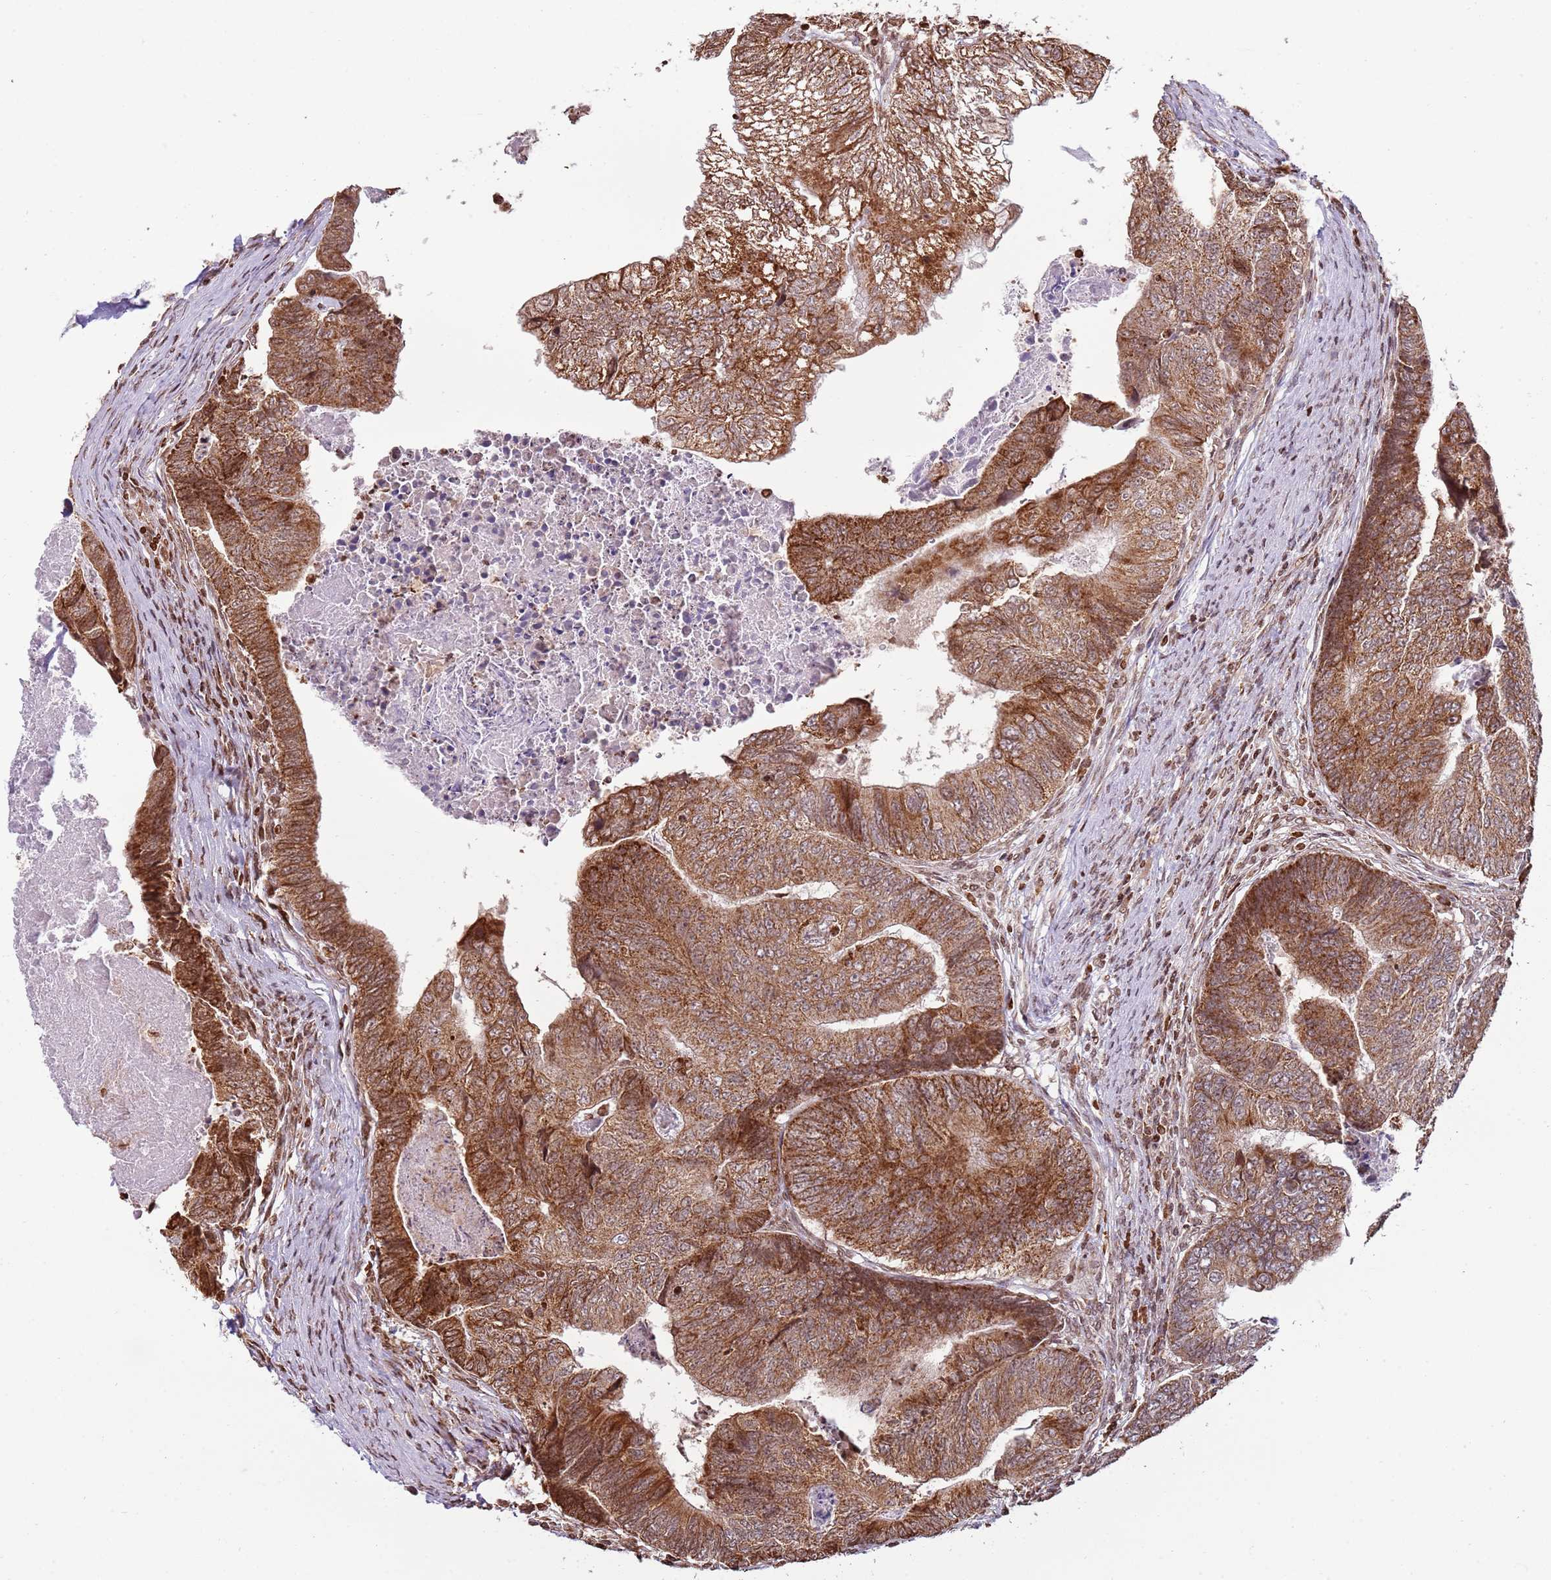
{"staining": {"intensity": "strong", "quantity": ">75%", "location": "cytoplasmic/membranous"}, "tissue": "colorectal cancer", "cell_type": "Tumor cells", "image_type": "cancer", "snomed": [{"axis": "morphology", "description": "Adenocarcinoma, NOS"}, {"axis": "topography", "description": "Colon"}], "caption": "Protein staining displays strong cytoplasmic/membranous positivity in about >75% of tumor cells in colorectal cancer. The protein of interest is stained brown, and the nuclei are stained in blue (DAB (3,3'-diaminobenzidine) IHC with brightfield microscopy, high magnification).", "gene": "SCAF1", "patient": {"sex": "female", "age": 67}}